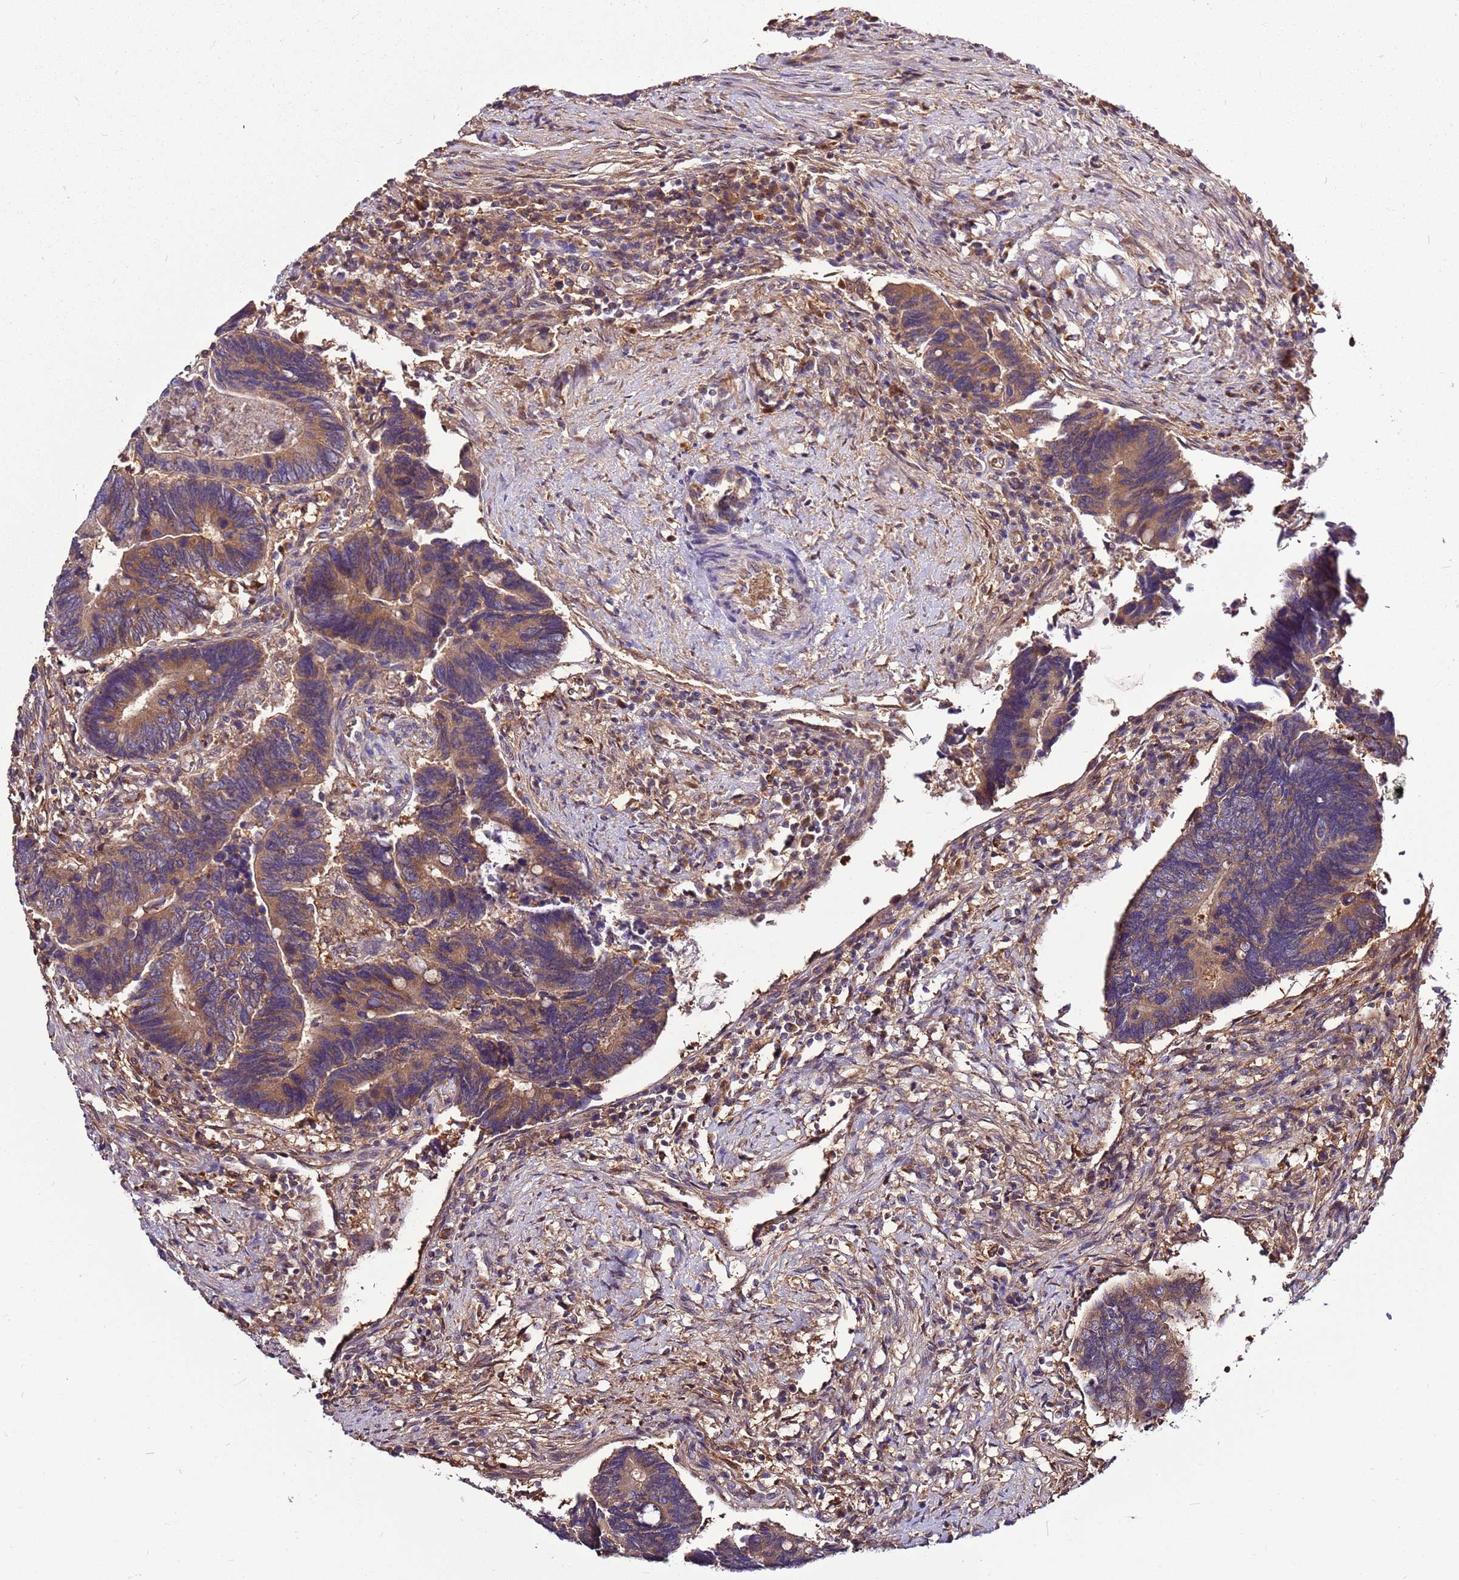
{"staining": {"intensity": "moderate", "quantity": ">75%", "location": "cytoplasmic/membranous"}, "tissue": "colorectal cancer", "cell_type": "Tumor cells", "image_type": "cancer", "snomed": [{"axis": "morphology", "description": "Adenocarcinoma, NOS"}, {"axis": "topography", "description": "Colon"}], "caption": "Protein staining of colorectal cancer tissue demonstrates moderate cytoplasmic/membranous expression in approximately >75% of tumor cells.", "gene": "ATXN2L", "patient": {"sex": "male", "age": 87}}